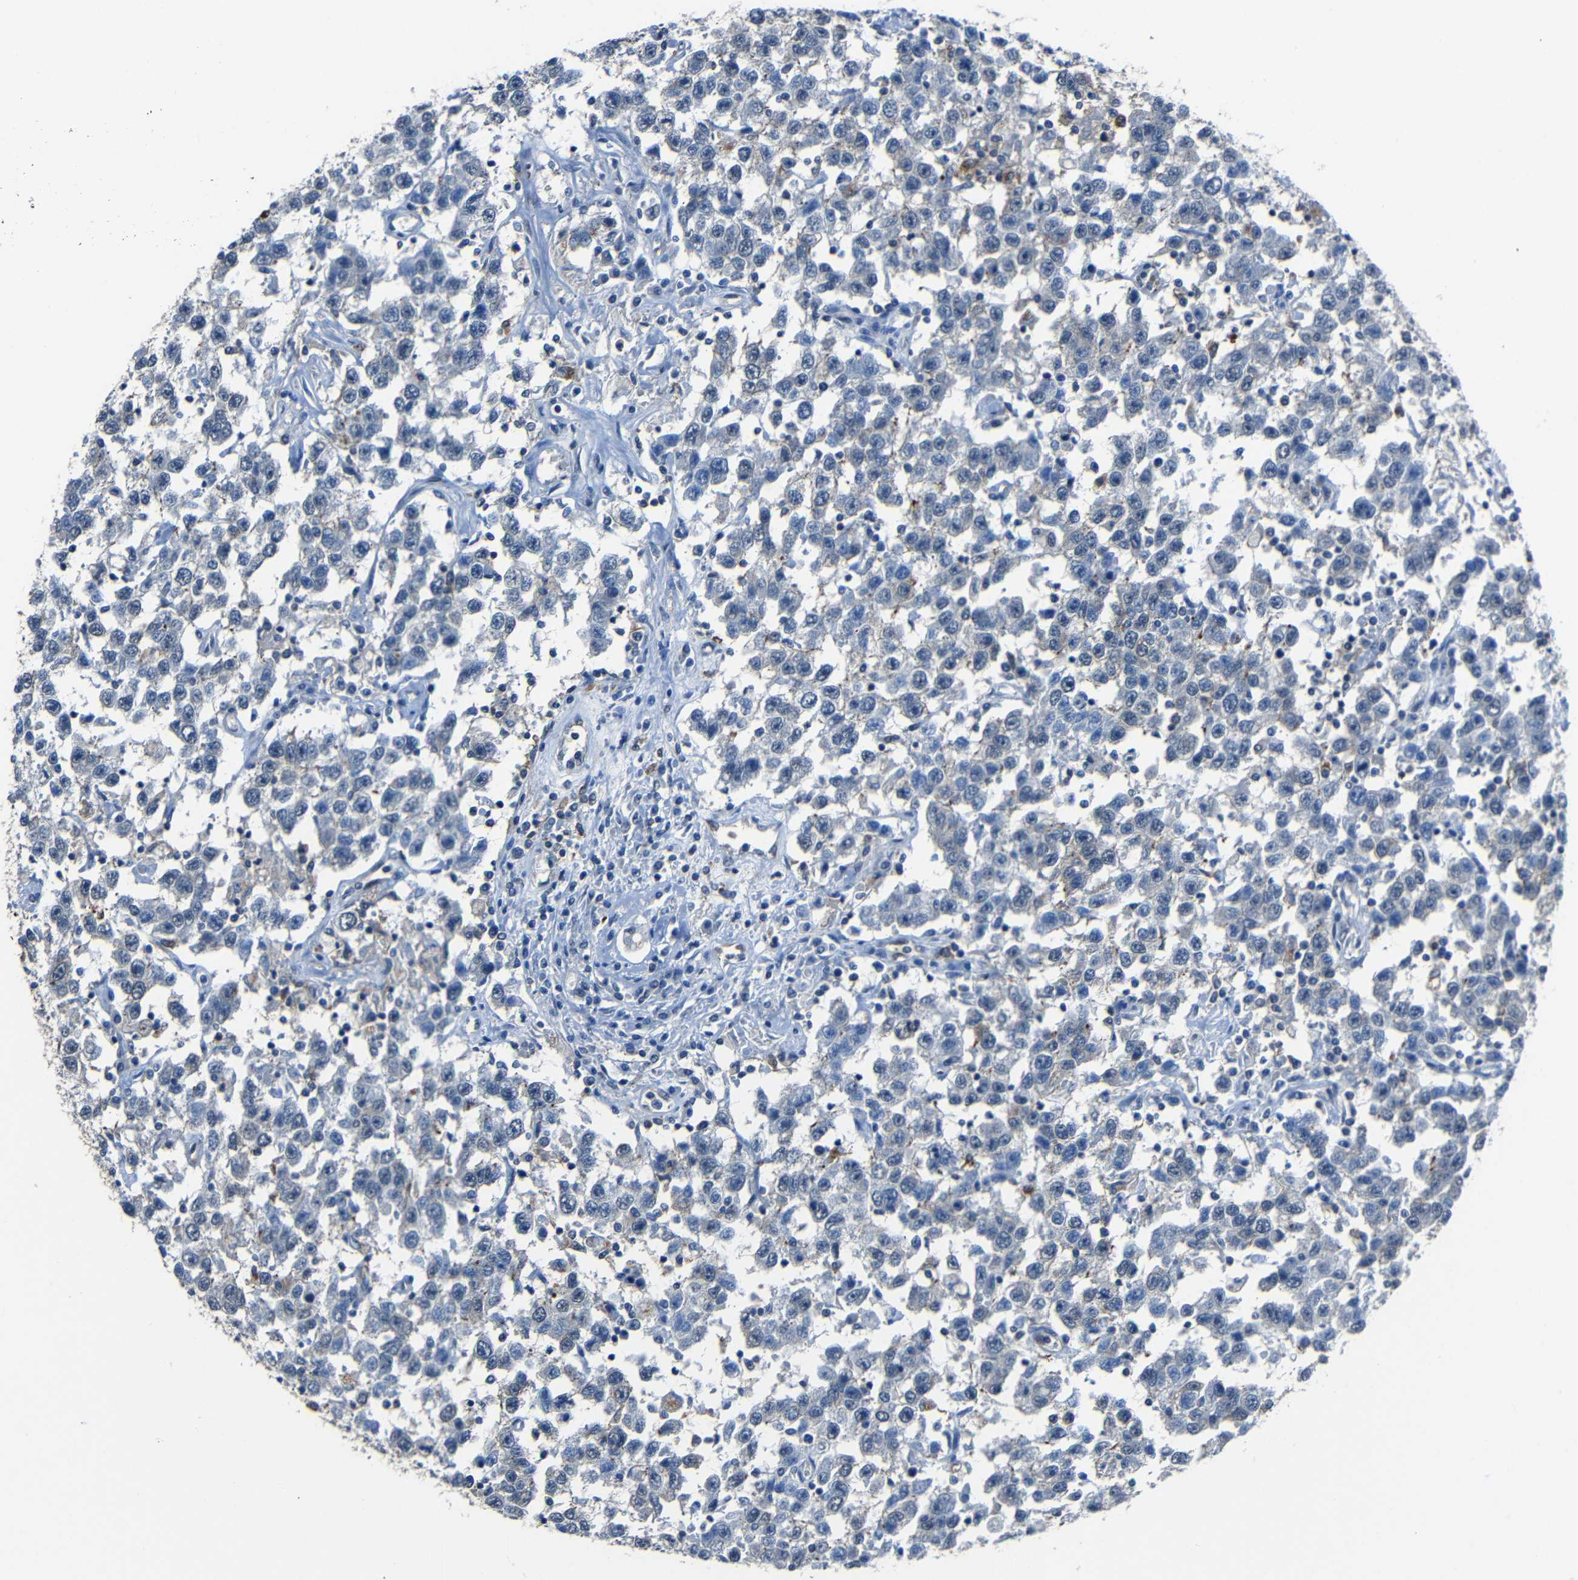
{"staining": {"intensity": "negative", "quantity": "none", "location": "none"}, "tissue": "testis cancer", "cell_type": "Tumor cells", "image_type": "cancer", "snomed": [{"axis": "morphology", "description": "Seminoma, NOS"}, {"axis": "topography", "description": "Testis"}], "caption": "The image demonstrates no significant expression in tumor cells of testis seminoma.", "gene": "DNAJC5", "patient": {"sex": "male", "age": 41}}